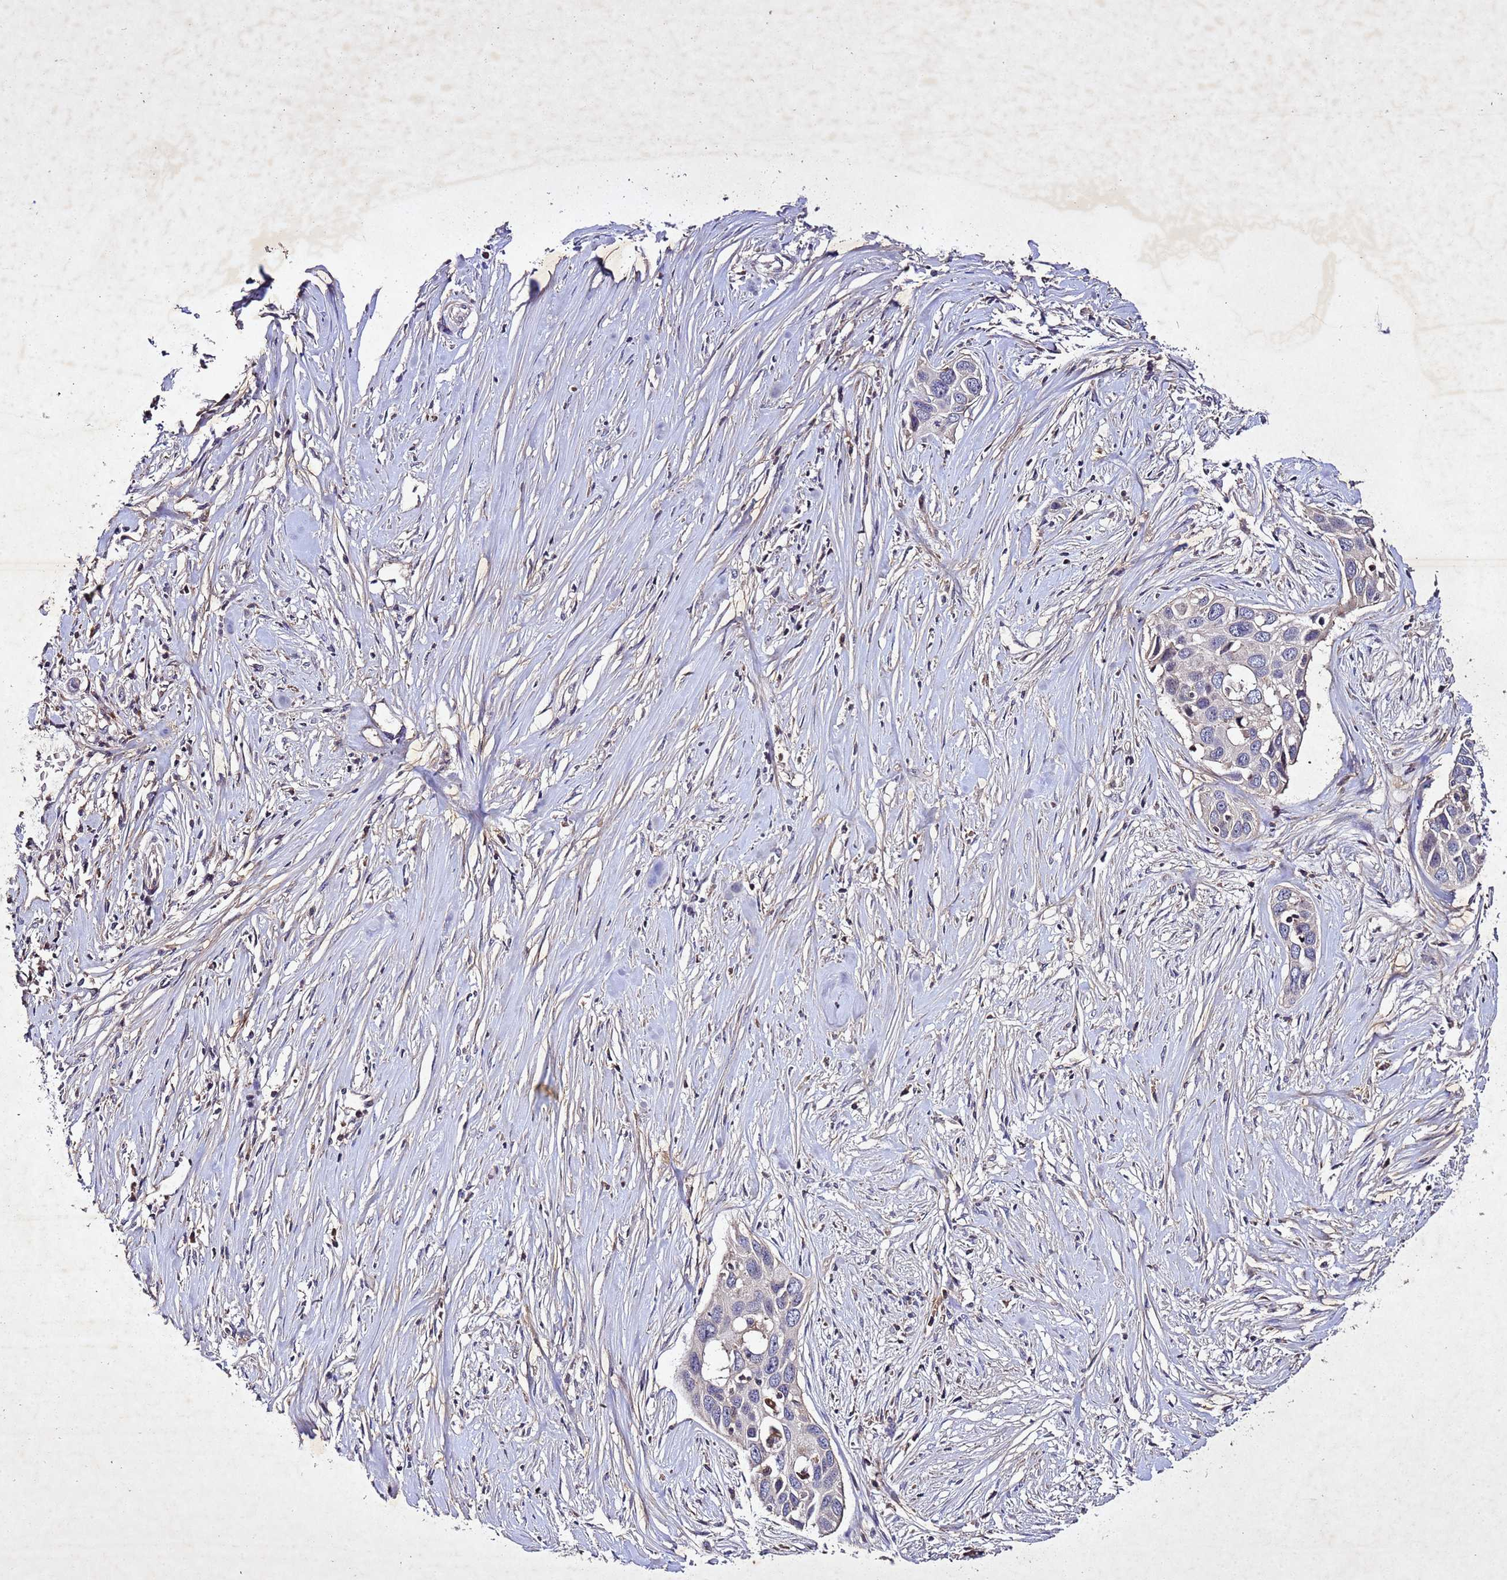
{"staining": {"intensity": "negative", "quantity": "none", "location": "none"}, "tissue": "pancreatic cancer", "cell_type": "Tumor cells", "image_type": "cancer", "snomed": [{"axis": "morphology", "description": "Adenocarcinoma, NOS"}, {"axis": "topography", "description": "Pancreas"}], "caption": "The IHC histopathology image has no significant expression in tumor cells of pancreatic adenocarcinoma tissue. Nuclei are stained in blue.", "gene": "SV2B", "patient": {"sex": "female", "age": 60}}